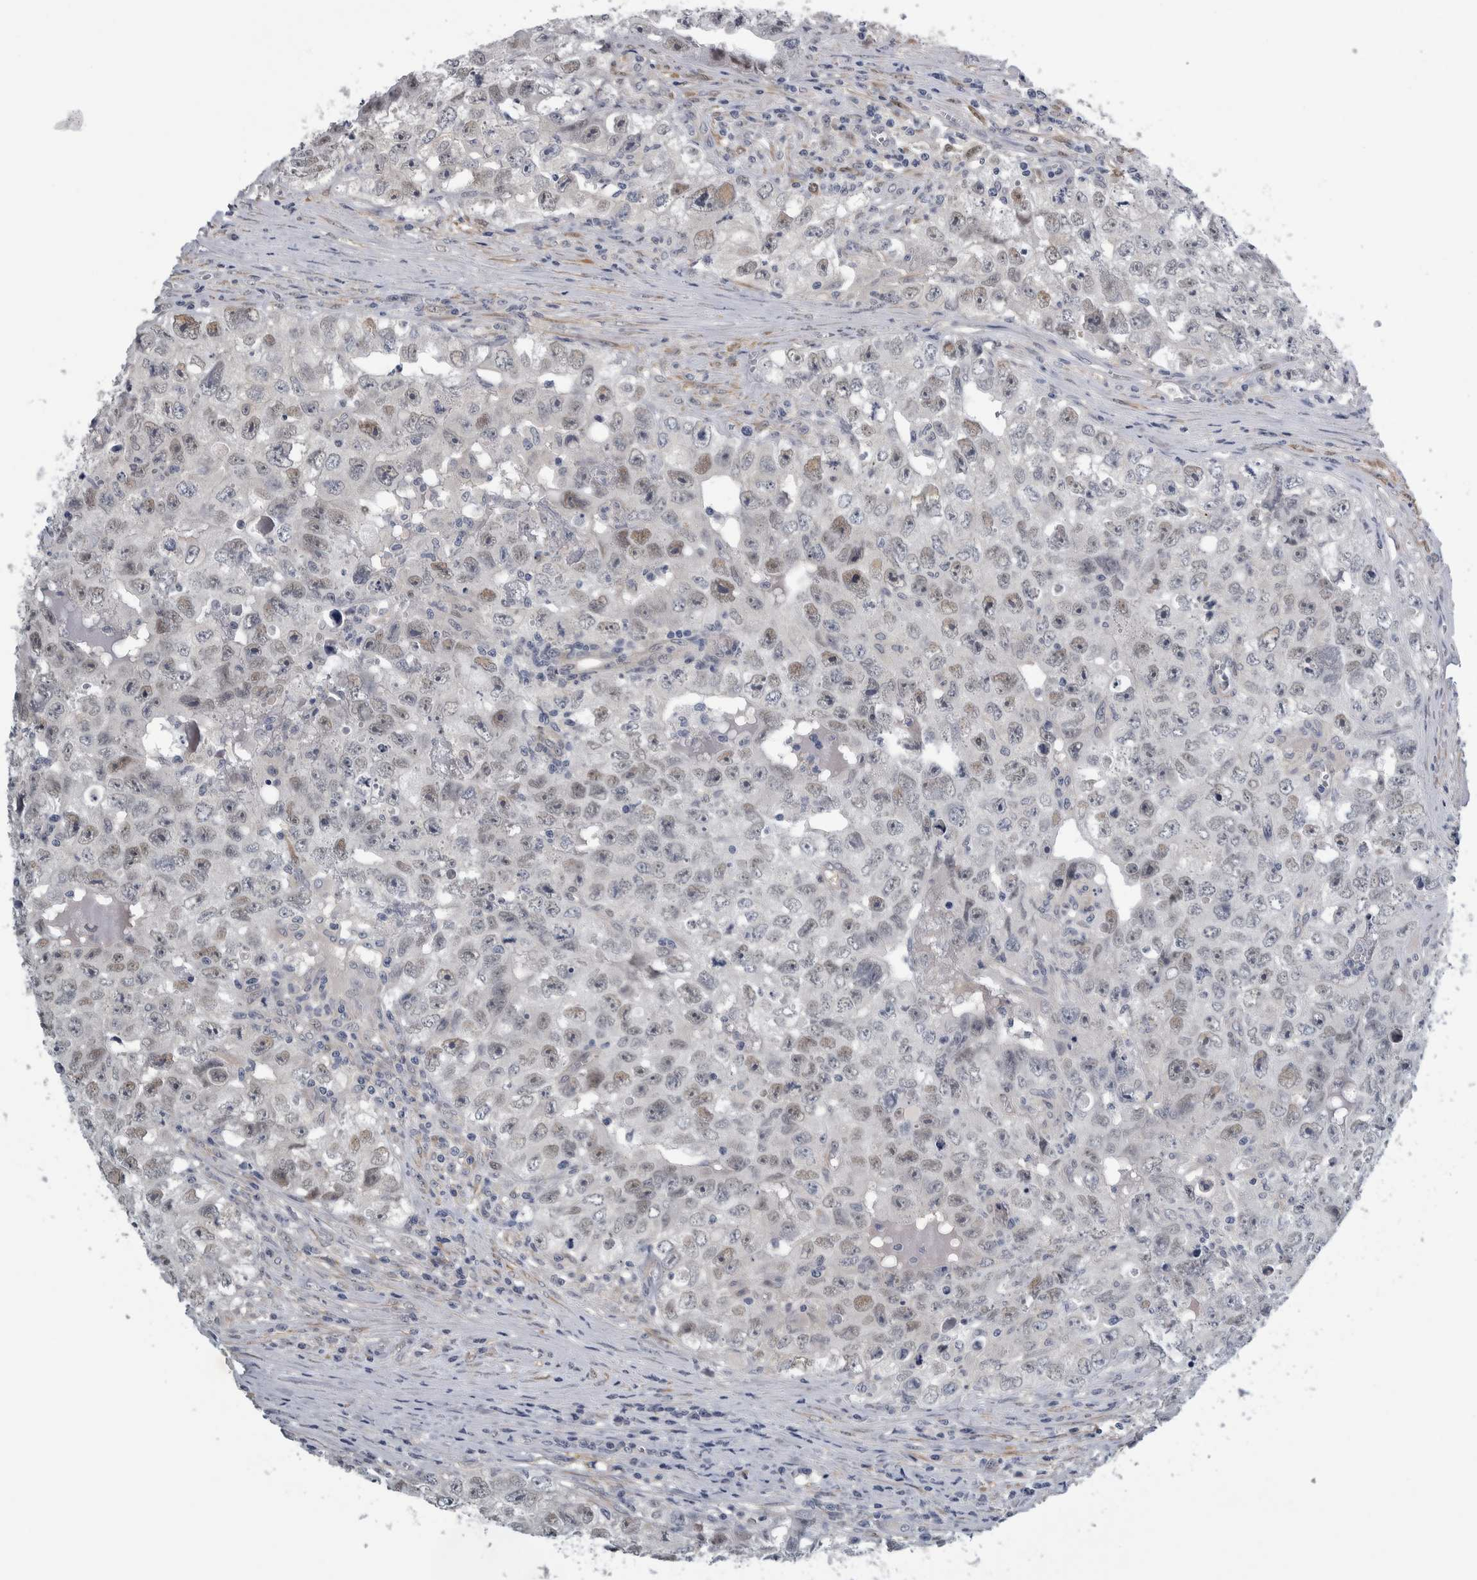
{"staining": {"intensity": "weak", "quantity": "<25%", "location": "nuclear"}, "tissue": "testis cancer", "cell_type": "Tumor cells", "image_type": "cancer", "snomed": [{"axis": "morphology", "description": "Seminoma, NOS"}, {"axis": "morphology", "description": "Carcinoma, Embryonal, NOS"}, {"axis": "topography", "description": "Testis"}], "caption": "A photomicrograph of human testis cancer is negative for staining in tumor cells. (Immunohistochemistry, brightfield microscopy, high magnification).", "gene": "COL14A1", "patient": {"sex": "male", "age": 43}}